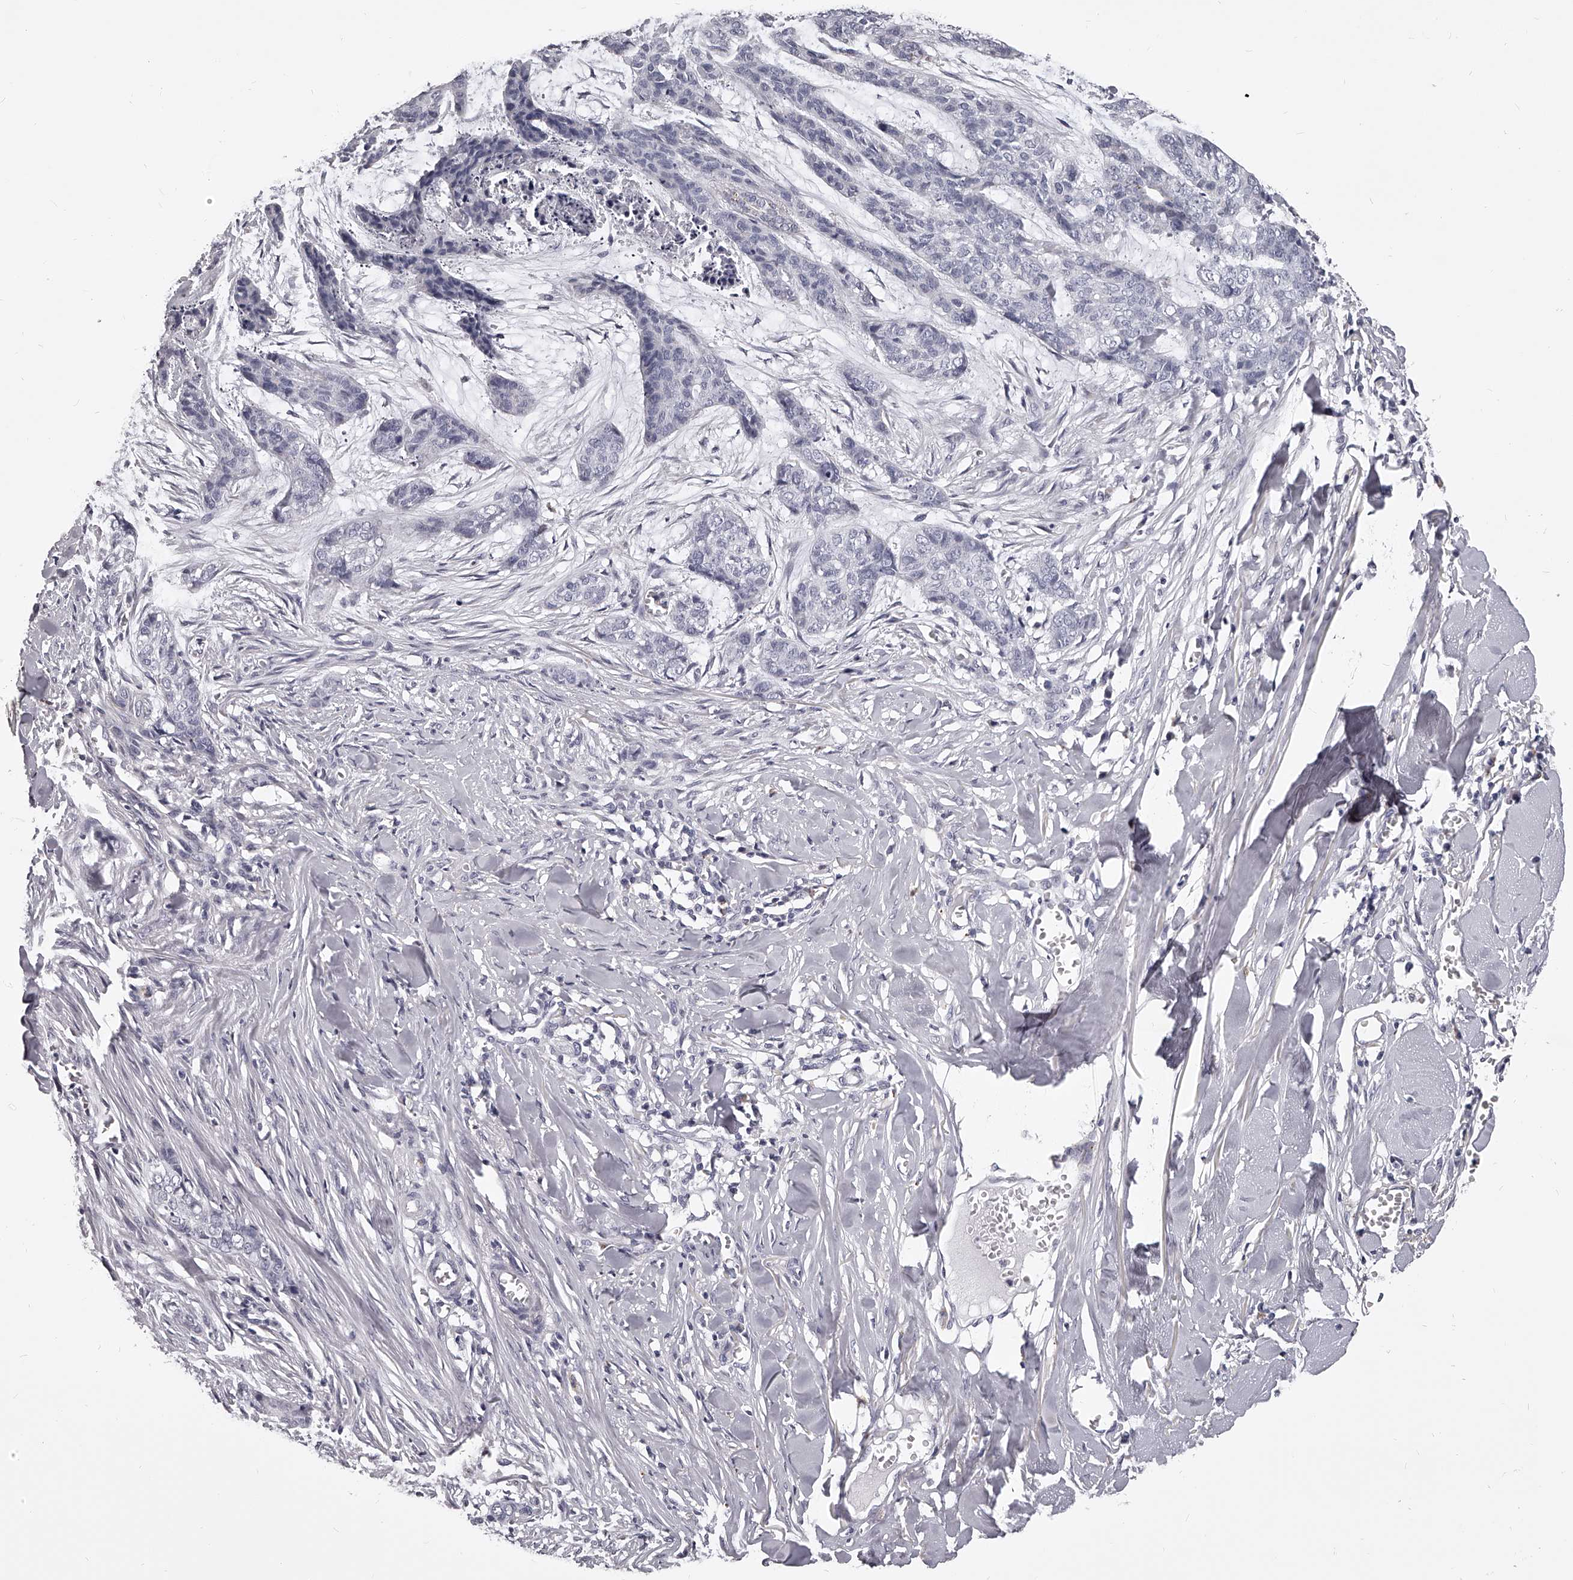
{"staining": {"intensity": "negative", "quantity": "none", "location": "none"}, "tissue": "skin cancer", "cell_type": "Tumor cells", "image_type": "cancer", "snomed": [{"axis": "morphology", "description": "Basal cell carcinoma"}, {"axis": "topography", "description": "Skin"}], "caption": "Protein analysis of basal cell carcinoma (skin) demonstrates no significant staining in tumor cells. The staining is performed using DAB (3,3'-diaminobenzidine) brown chromogen with nuclei counter-stained in using hematoxylin.", "gene": "DMRT1", "patient": {"sex": "female", "age": 64}}